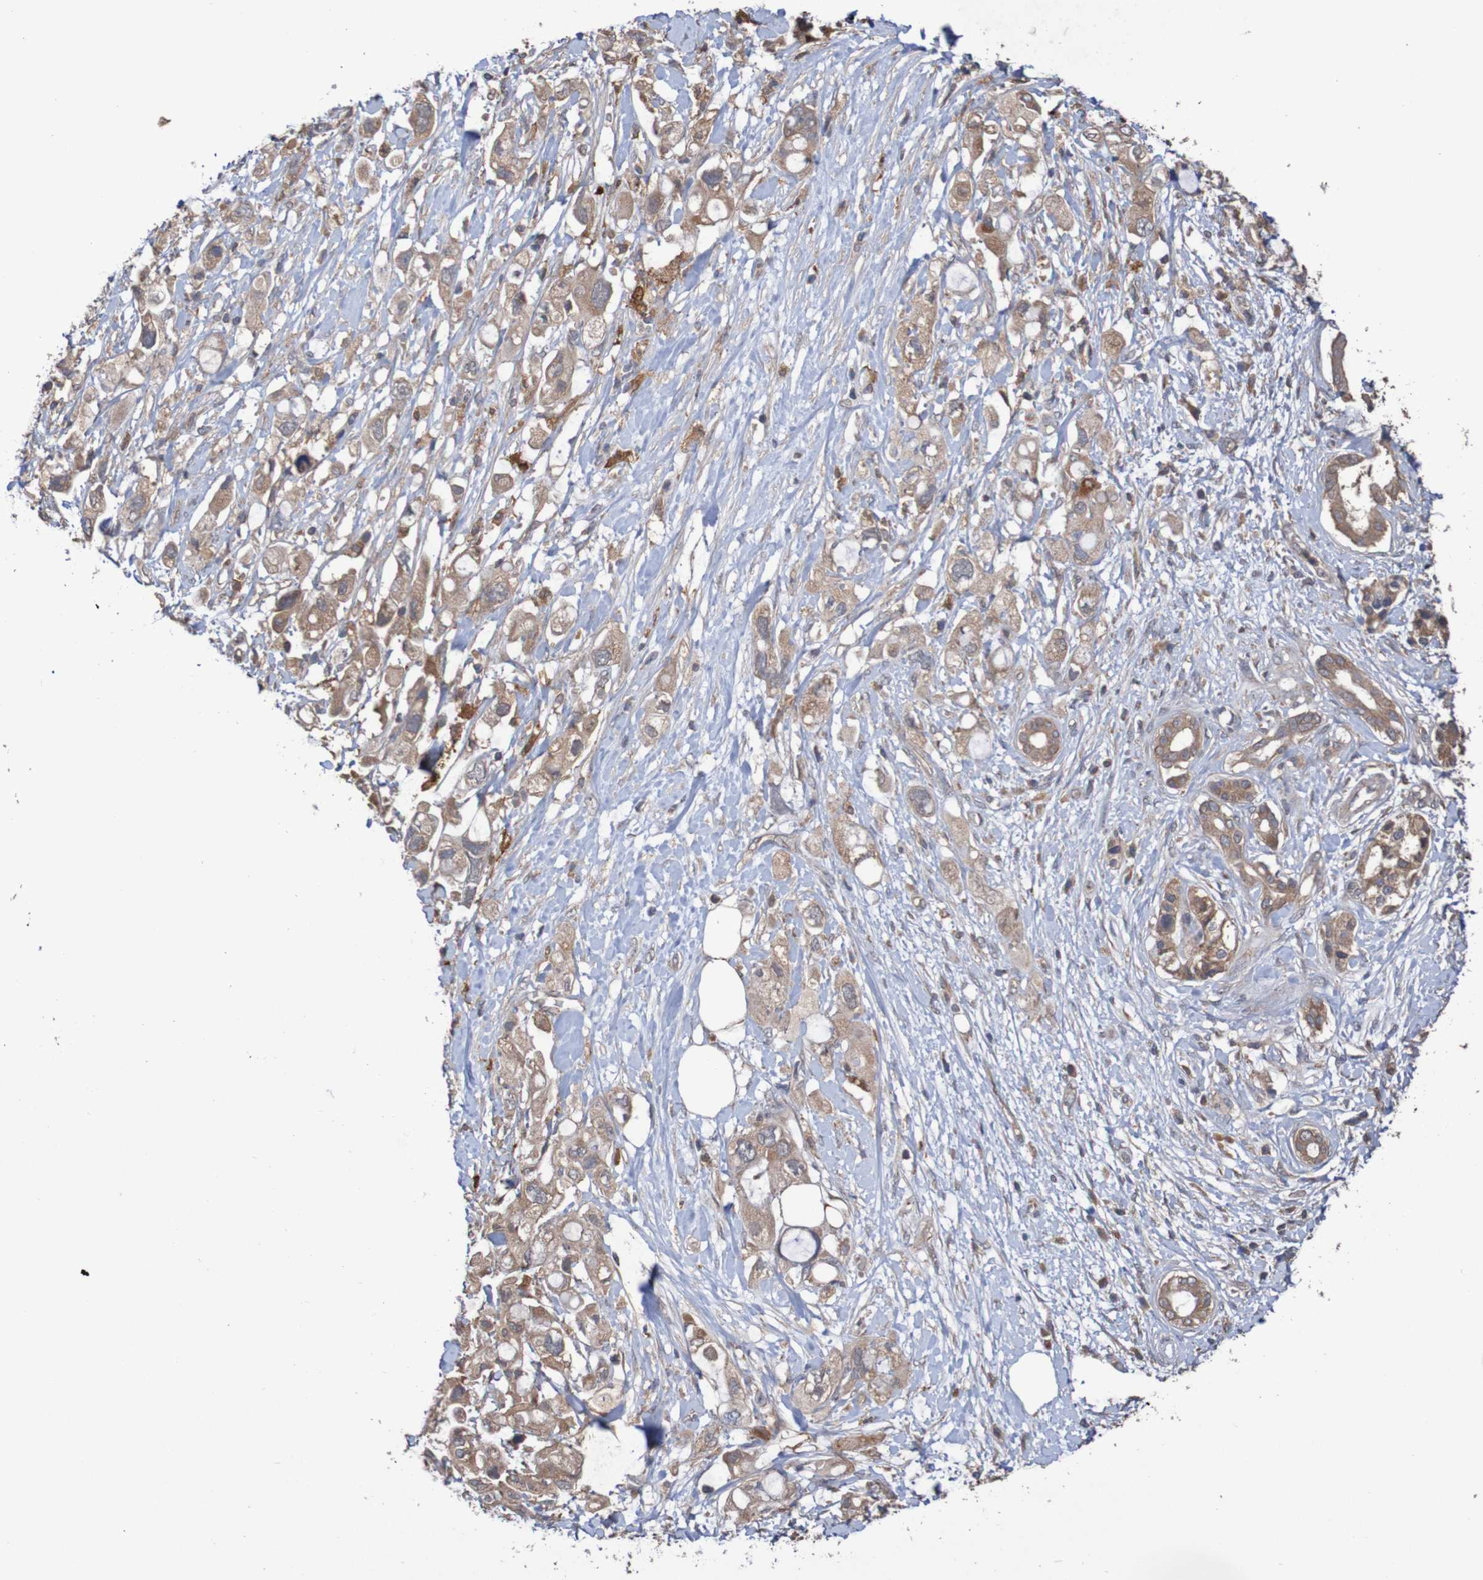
{"staining": {"intensity": "moderate", "quantity": ">75%", "location": "cytoplasmic/membranous"}, "tissue": "pancreatic cancer", "cell_type": "Tumor cells", "image_type": "cancer", "snomed": [{"axis": "morphology", "description": "Adenocarcinoma, NOS"}, {"axis": "topography", "description": "Pancreas"}], "caption": "A medium amount of moderate cytoplasmic/membranous staining is present in about >75% of tumor cells in adenocarcinoma (pancreatic) tissue. The protein of interest is stained brown, and the nuclei are stained in blue (DAB IHC with brightfield microscopy, high magnification).", "gene": "PHYH", "patient": {"sex": "female", "age": 56}}